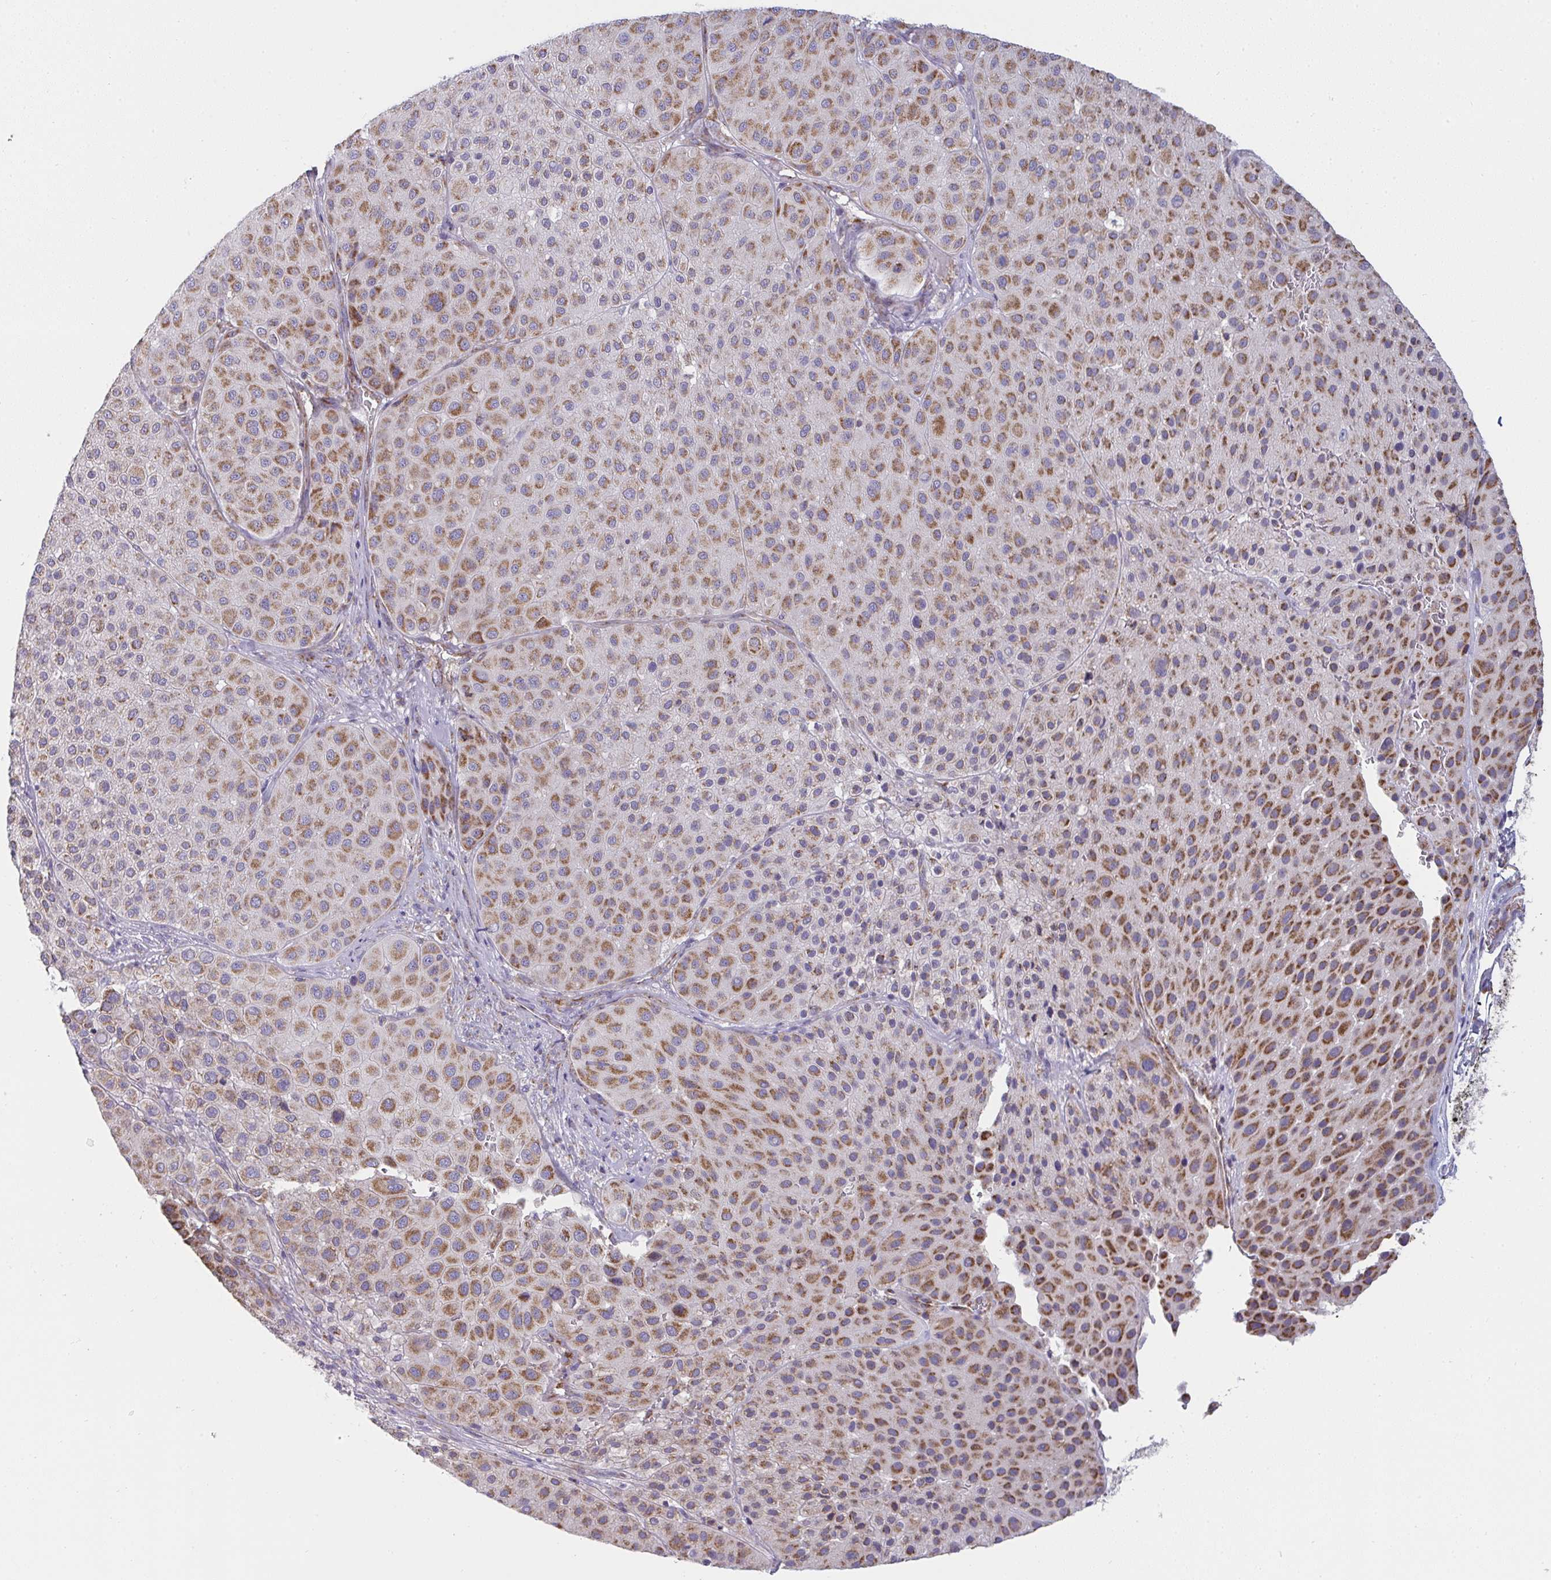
{"staining": {"intensity": "moderate", "quantity": ">75%", "location": "cytoplasmic/membranous"}, "tissue": "melanoma", "cell_type": "Tumor cells", "image_type": "cancer", "snomed": [{"axis": "morphology", "description": "Malignant melanoma, Metastatic site"}, {"axis": "topography", "description": "Smooth muscle"}], "caption": "Malignant melanoma (metastatic site) tissue reveals moderate cytoplasmic/membranous staining in approximately >75% of tumor cells (DAB = brown stain, brightfield microscopy at high magnification).", "gene": "FAHD1", "patient": {"sex": "male", "age": 41}}